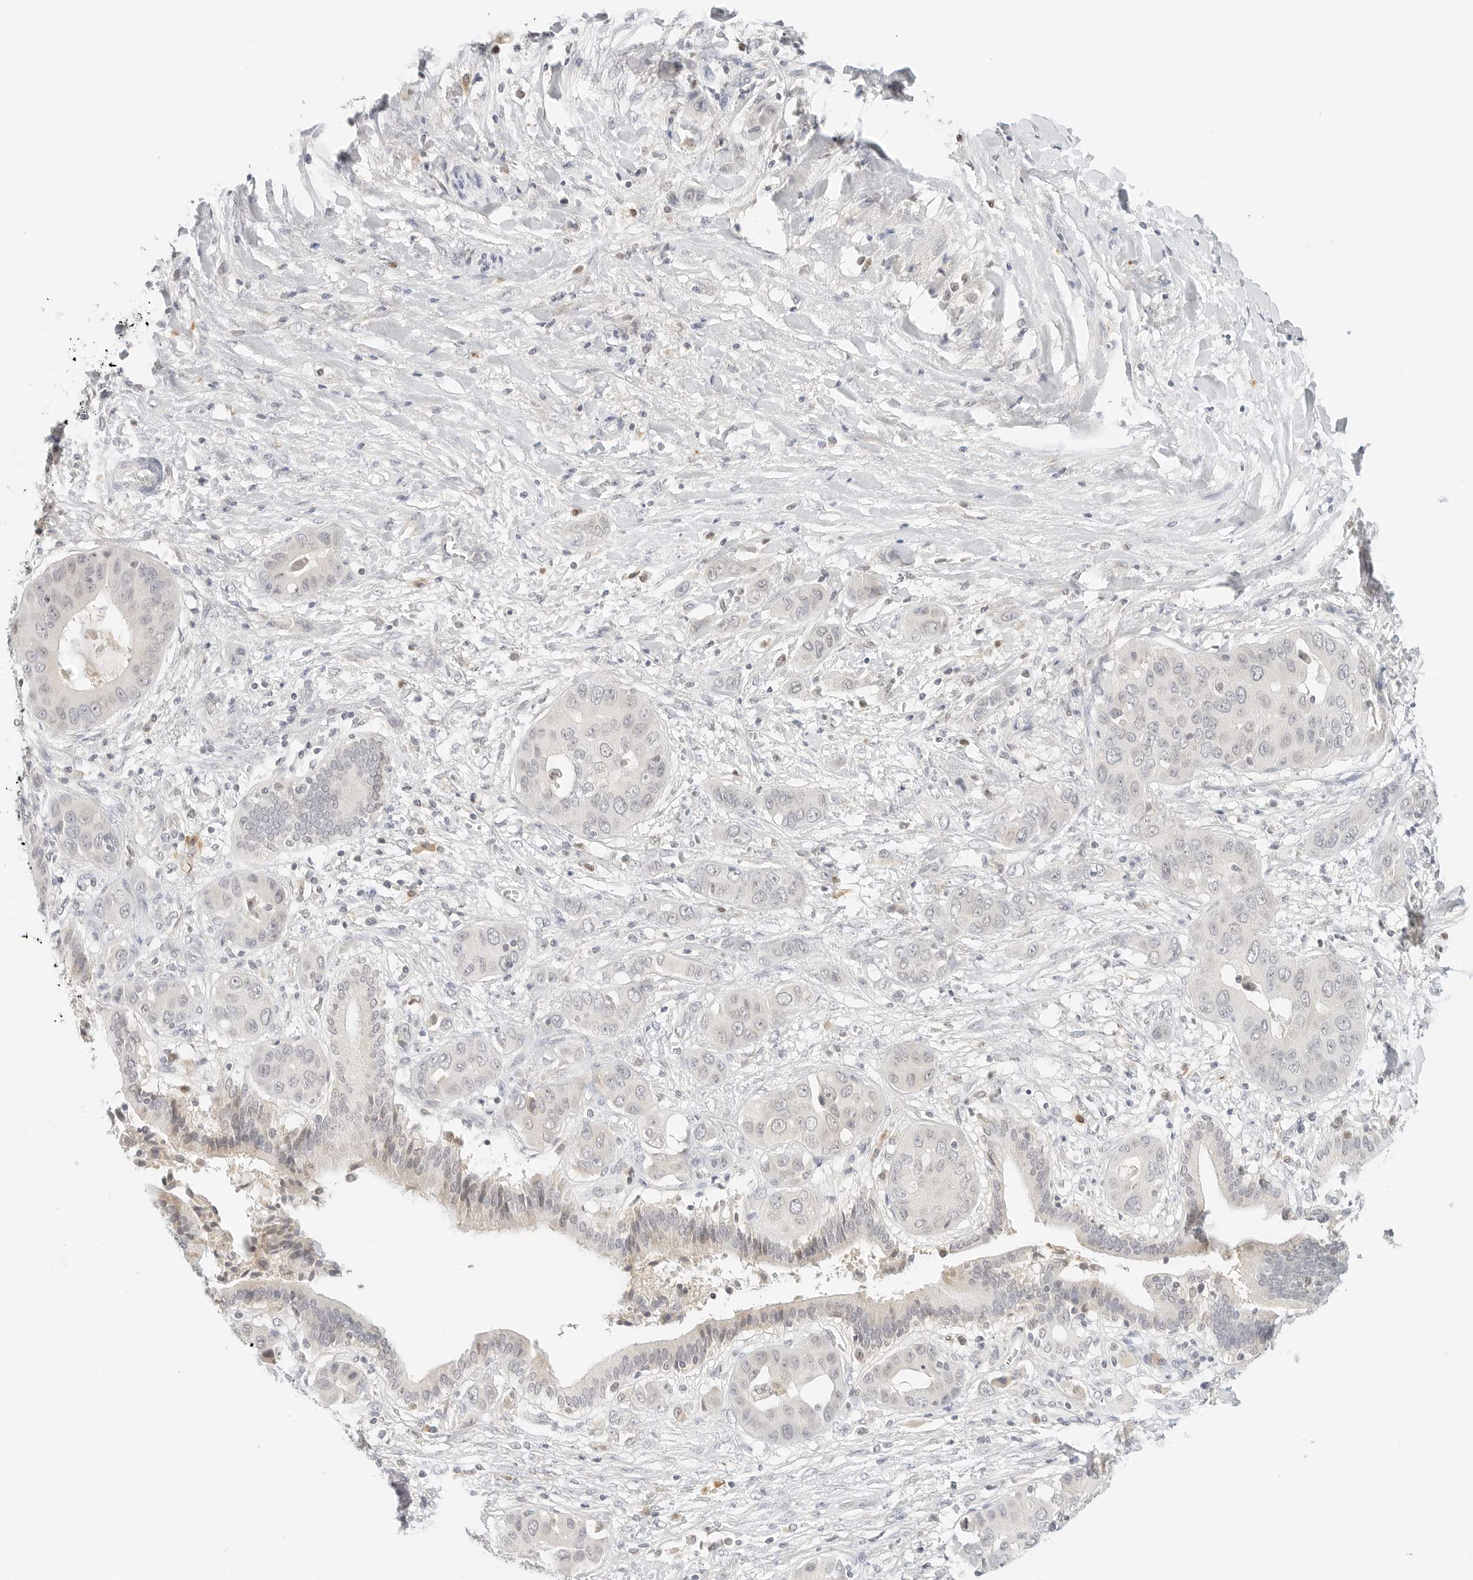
{"staining": {"intensity": "negative", "quantity": "none", "location": "none"}, "tissue": "liver cancer", "cell_type": "Tumor cells", "image_type": "cancer", "snomed": [{"axis": "morphology", "description": "Cholangiocarcinoma"}, {"axis": "topography", "description": "Liver"}], "caption": "DAB immunohistochemical staining of liver cancer exhibits no significant positivity in tumor cells. (Stains: DAB (3,3'-diaminobenzidine) immunohistochemistry (IHC) with hematoxylin counter stain, Microscopy: brightfield microscopy at high magnification).", "gene": "NEO1", "patient": {"sex": "female", "age": 52}}